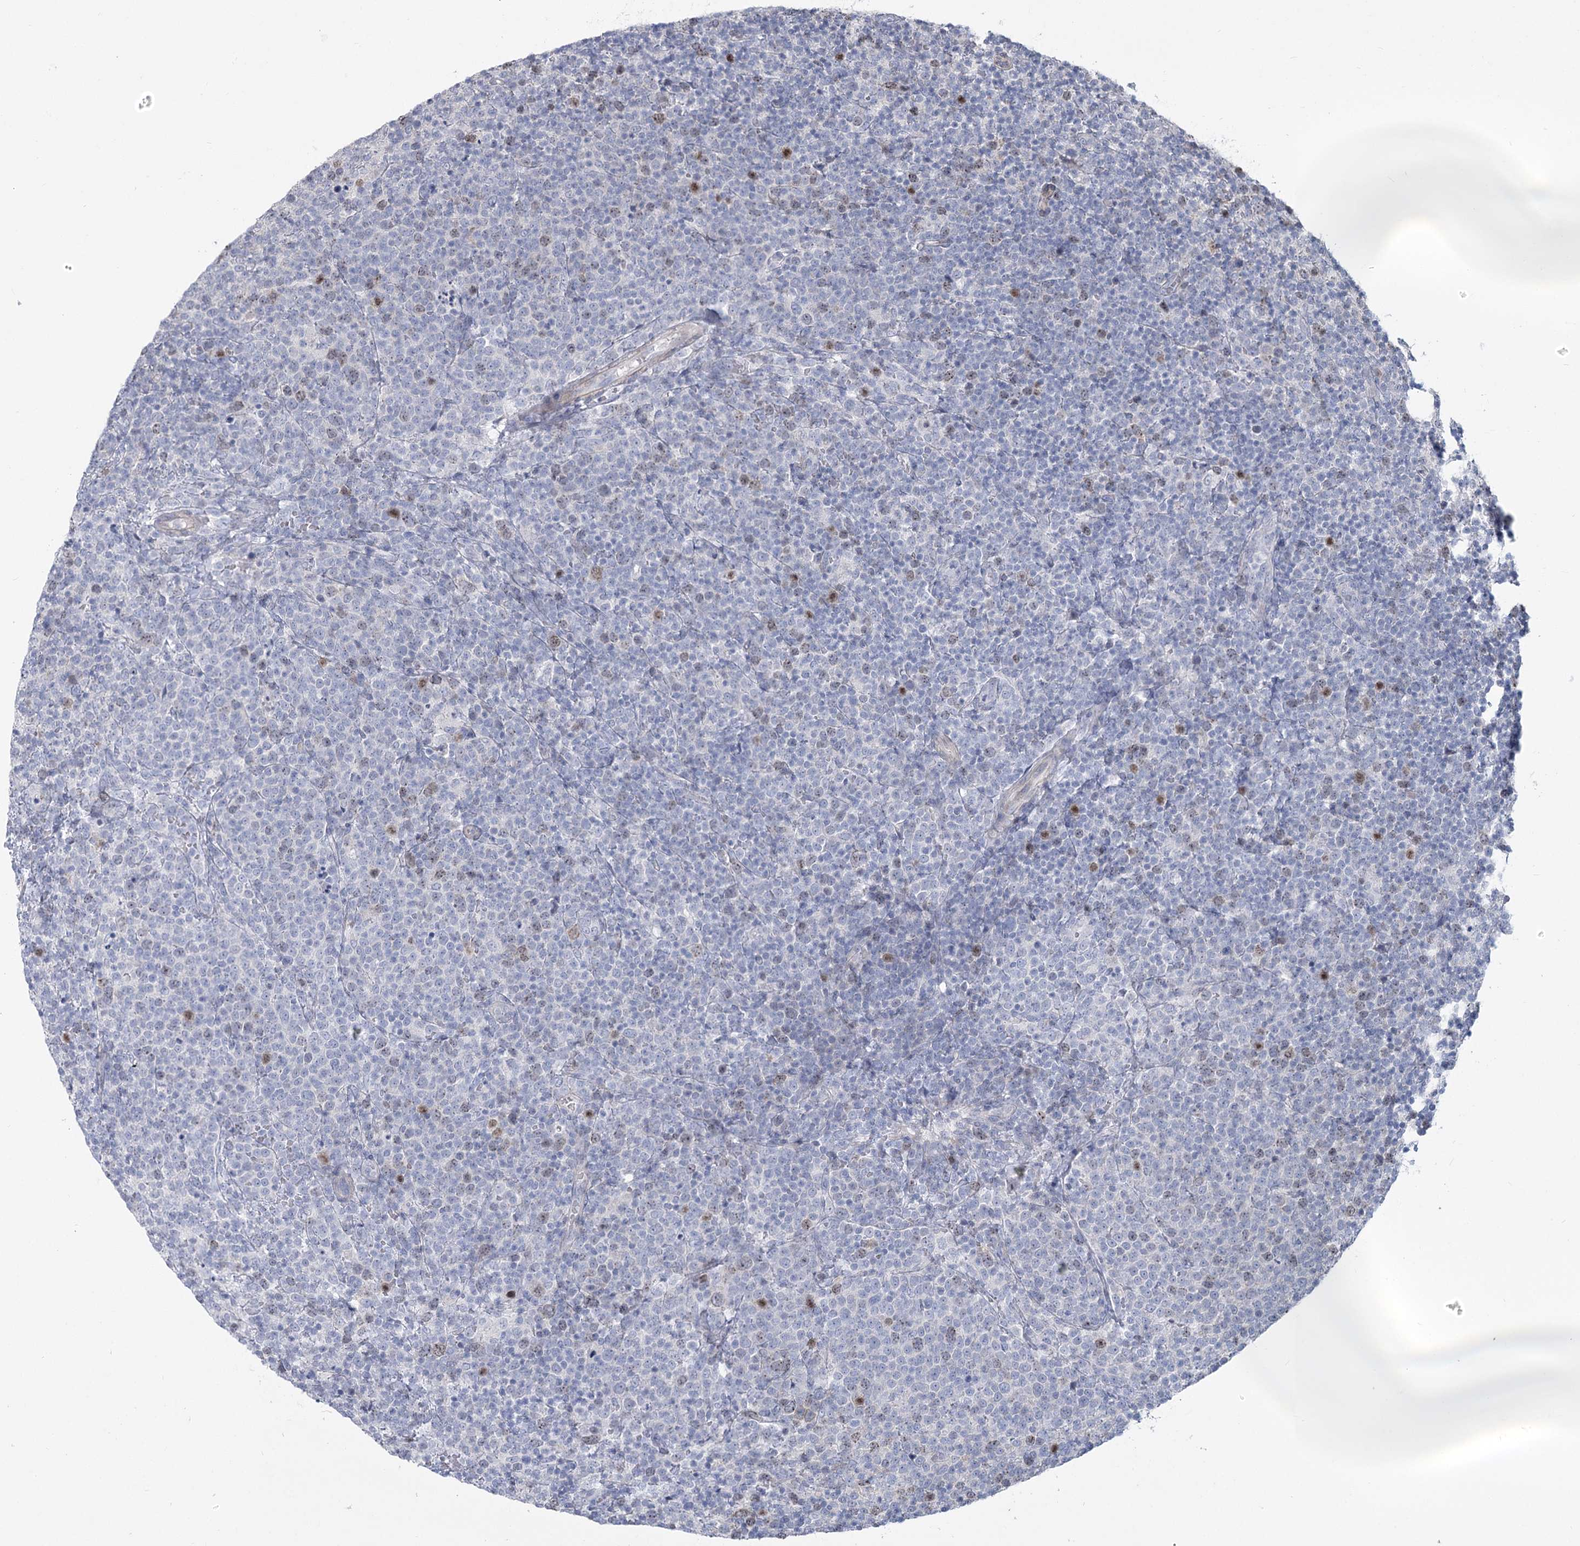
{"staining": {"intensity": "negative", "quantity": "none", "location": "none"}, "tissue": "lymphoma", "cell_type": "Tumor cells", "image_type": "cancer", "snomed": [{"axis": "morphology", "description": "Malignant lymphoma, non-Hodgkin's type, High grade"}, {"axis": "topography", "description": "Lymph node"}], "caption": "IHC micrograph of neoplastic tissue: lymphoma stained with DAB (3,3'-diaminobenzidine) shows no significant protein positivity in tumor cells. The staining is performed using DAB brown chromogen with nuclei counter-stained in using hematoxylin.", "gene": "ABITRAM", "patient": {"sex": "male", "age": 61}}